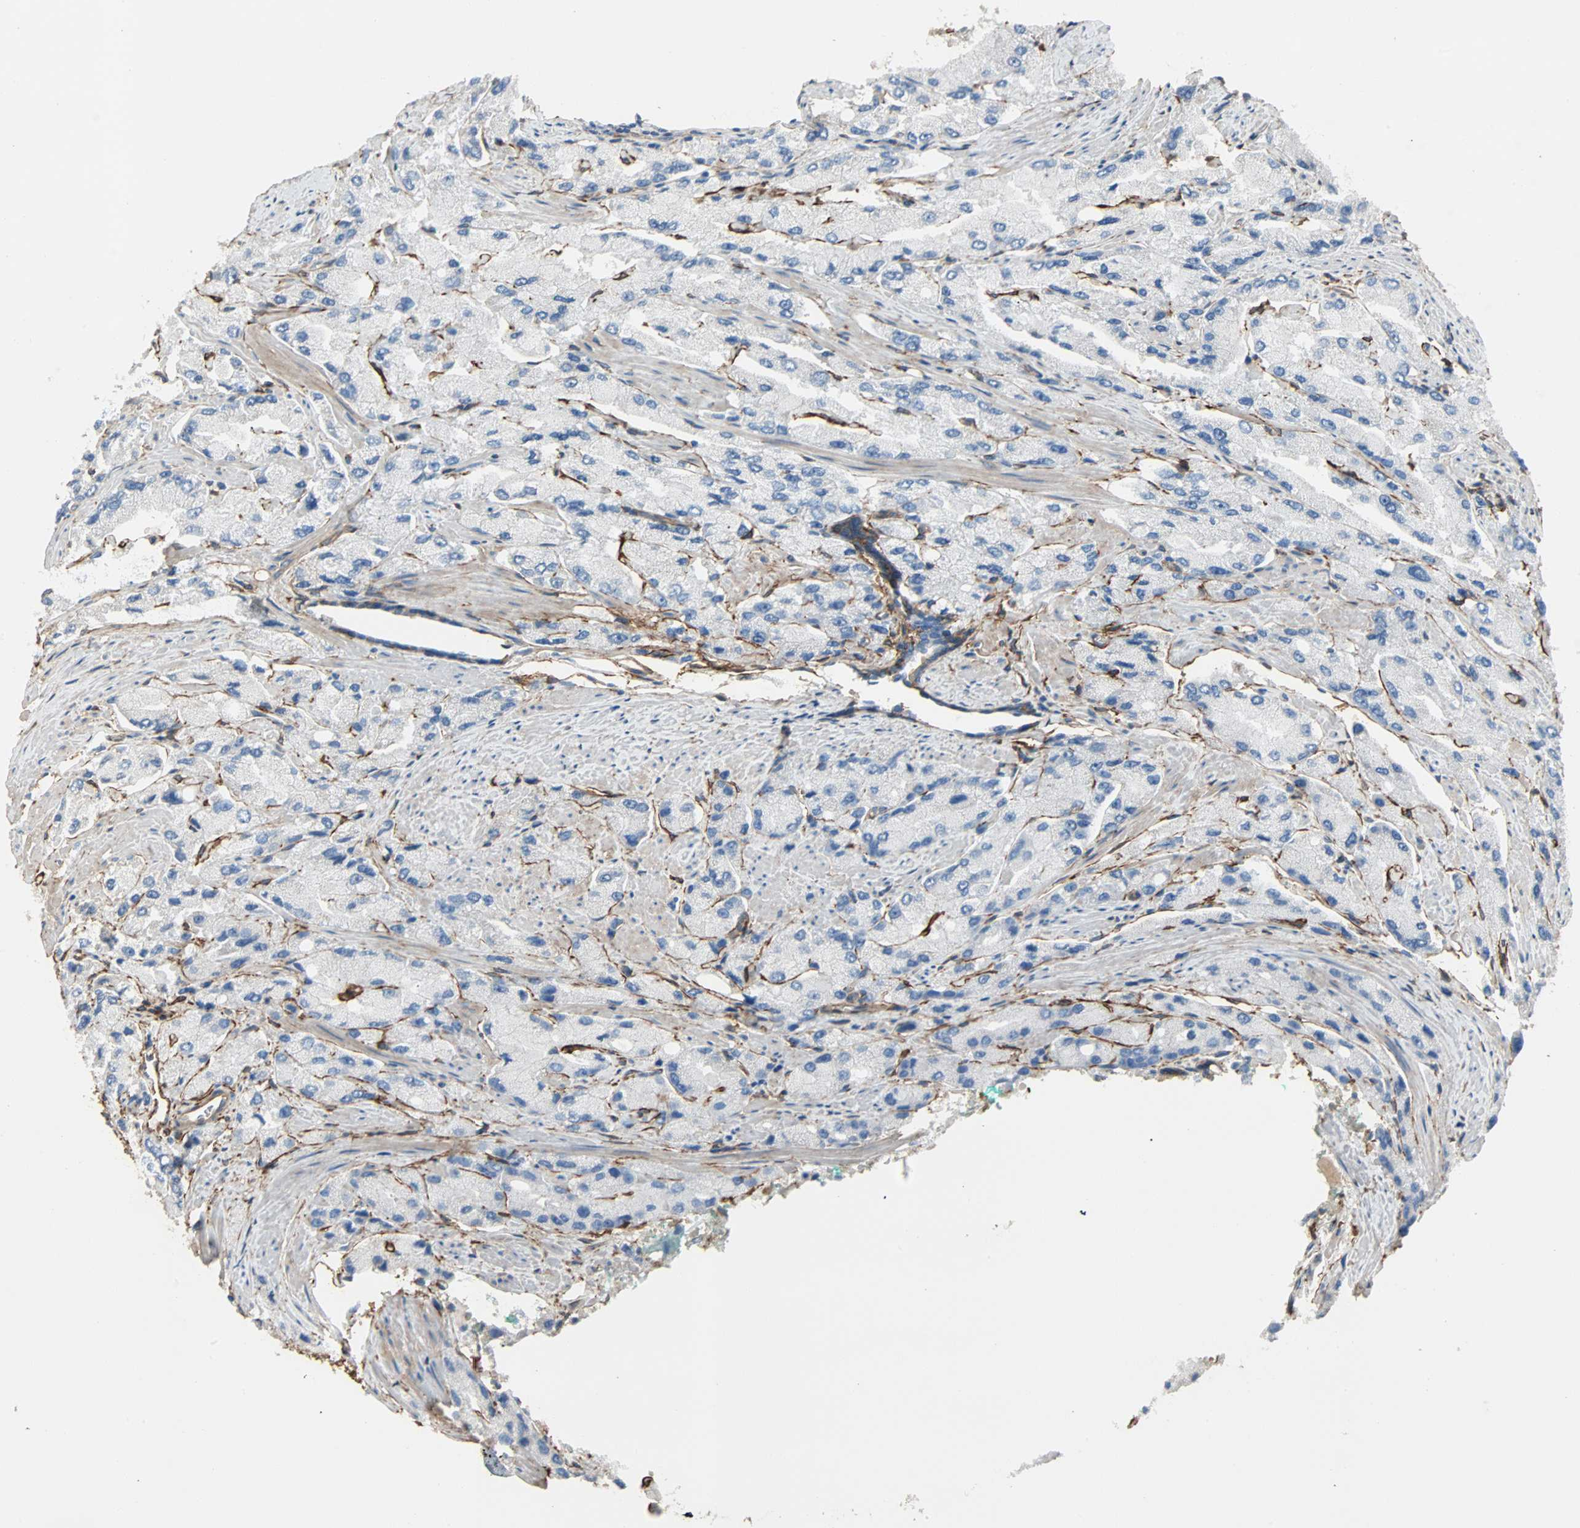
{"staining": {"intensity": "negative", "quantity": "none", "location": "none"}, "tissue": "prostate cancer", "cell_type": "Tumor cells", "image_type": "cancer", "snomed": [{"axis": "morphology", "description": "Adenocarcinoma, High grade"}, {"axis": "topography", "description": "Prostate"}], "caption": "The photomicrograph reveals no significant staining in tumor cells of high-grade adenocarcinoma (prostate).", "gene": "EPB41L2", "patient": {"sex": "male", "age": 58}}